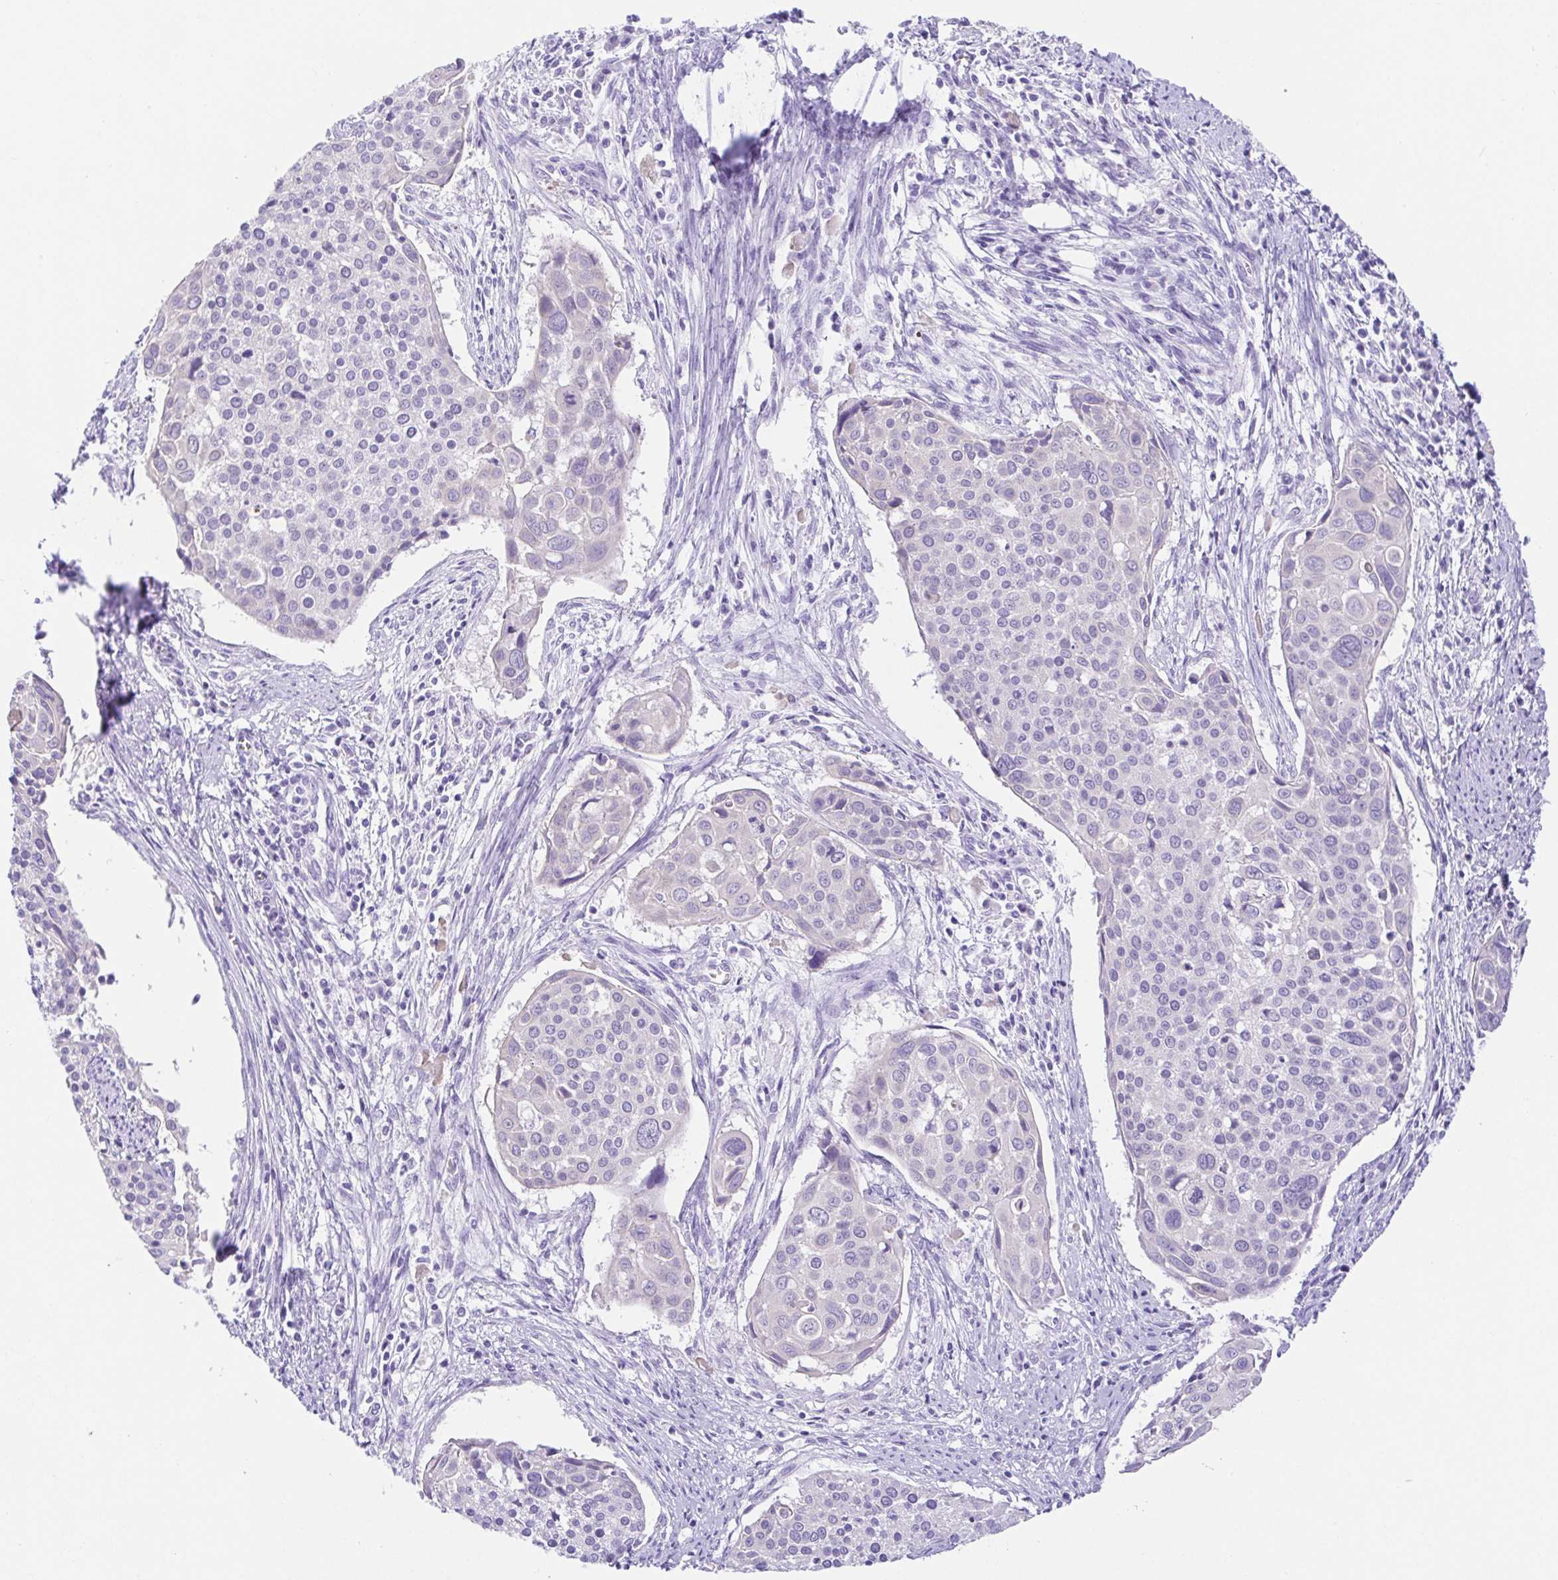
{"staining": {"intensity": "negative", "quantity": "none", "location": "none"}, "tissue": "cervical cancer", "cell_type": "Tumor cells", "image_type": "cancer", "snomed": [{"axis": "morphology", "description": "Squamous cell carcinoma, NOS"}, {"axis": "topography", "description": "Cervix"}], "caption": "Protein analysis of cervical cancer (squamous cell carcinoma) shows no significant staining in tumor cells.", "gene": "SPATA4", "patient": {"sex": "female", "age": 39}}